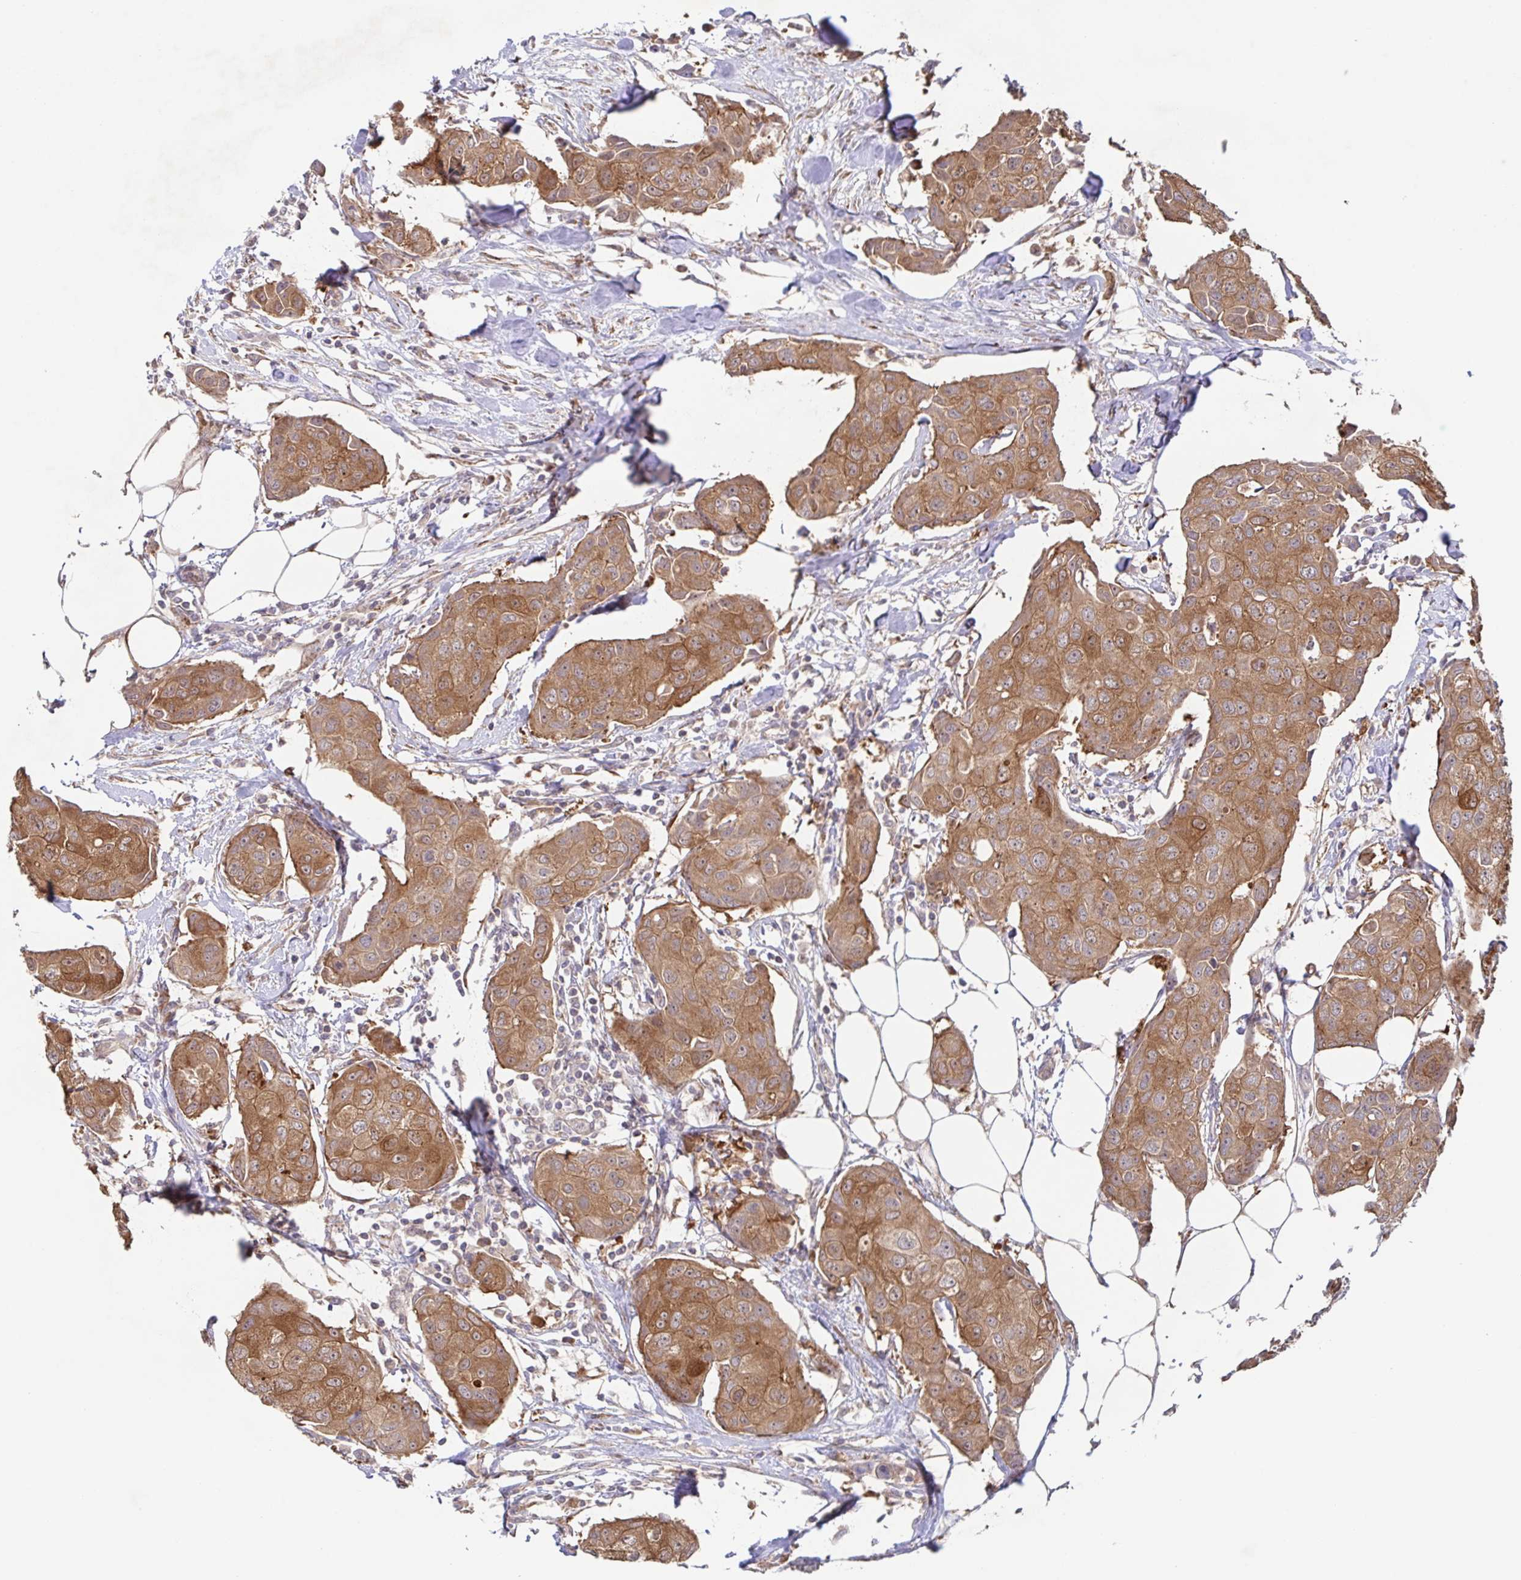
{"staining": {"intensity": "moderate", "quantity": ">75%", "location": "cytoplasmic/membranous"}, "tissue": "breast cancer", "cell_type": "Tumor cells", "image_type": "cancer", "snomed": [{"axis": "morphology", "description": "Duct carcinoma"}, {"axis": "topography", "description": "Breast"}, {"axis": "topography", "description": "Lymph node"}], "caption": "An immunohistochemistry (IHC) image of neoplastic tissue is shown. Protein staining in brown shows moderate cytoplasmic/membranous positivity in breast cancer (intraductal carcinoma) within tumor cells.", "gene": "AACS", "patient": {"sex": "female", "age": 80}}